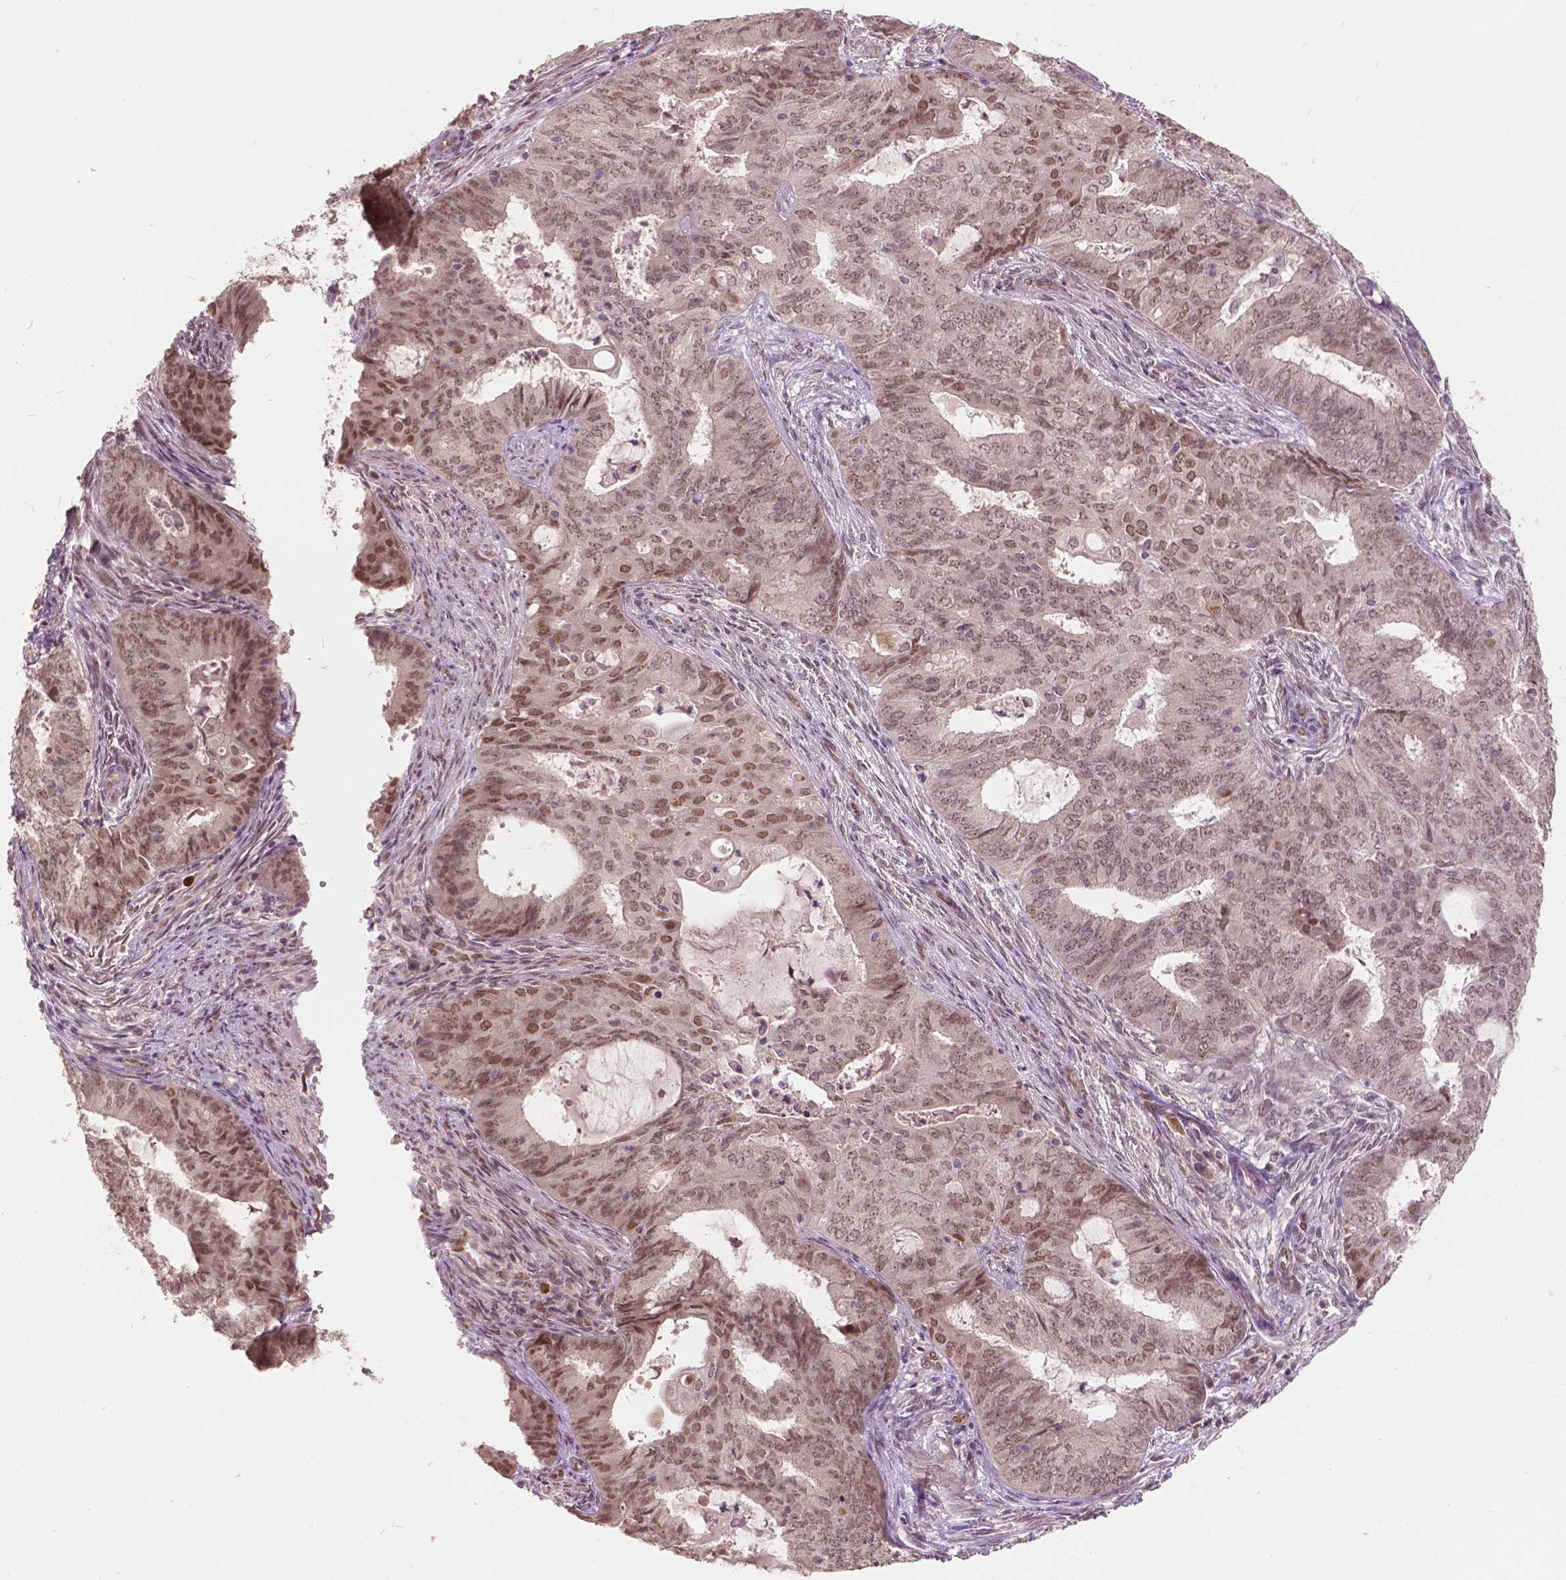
{"staining": {"intensity": "weak", "quantity": "25%-75%", "location": "nuclear"}, "tissue": "endometrial cancer", "cell_type": "Tumor cells", "image_type": "cancer", "snomed": [{"axis": "morphology", "description": "Adenocarcinoma, NOS"}, {"axis": "topography", "description": "Endometrium"}], "caption": "Adenocarcinoma (endometrial) stained for a protein exhibits weak nuclear positivity in tumor cells.", "gene": "HMBOX1", "patient": {"sex": "female", "age": 62}}